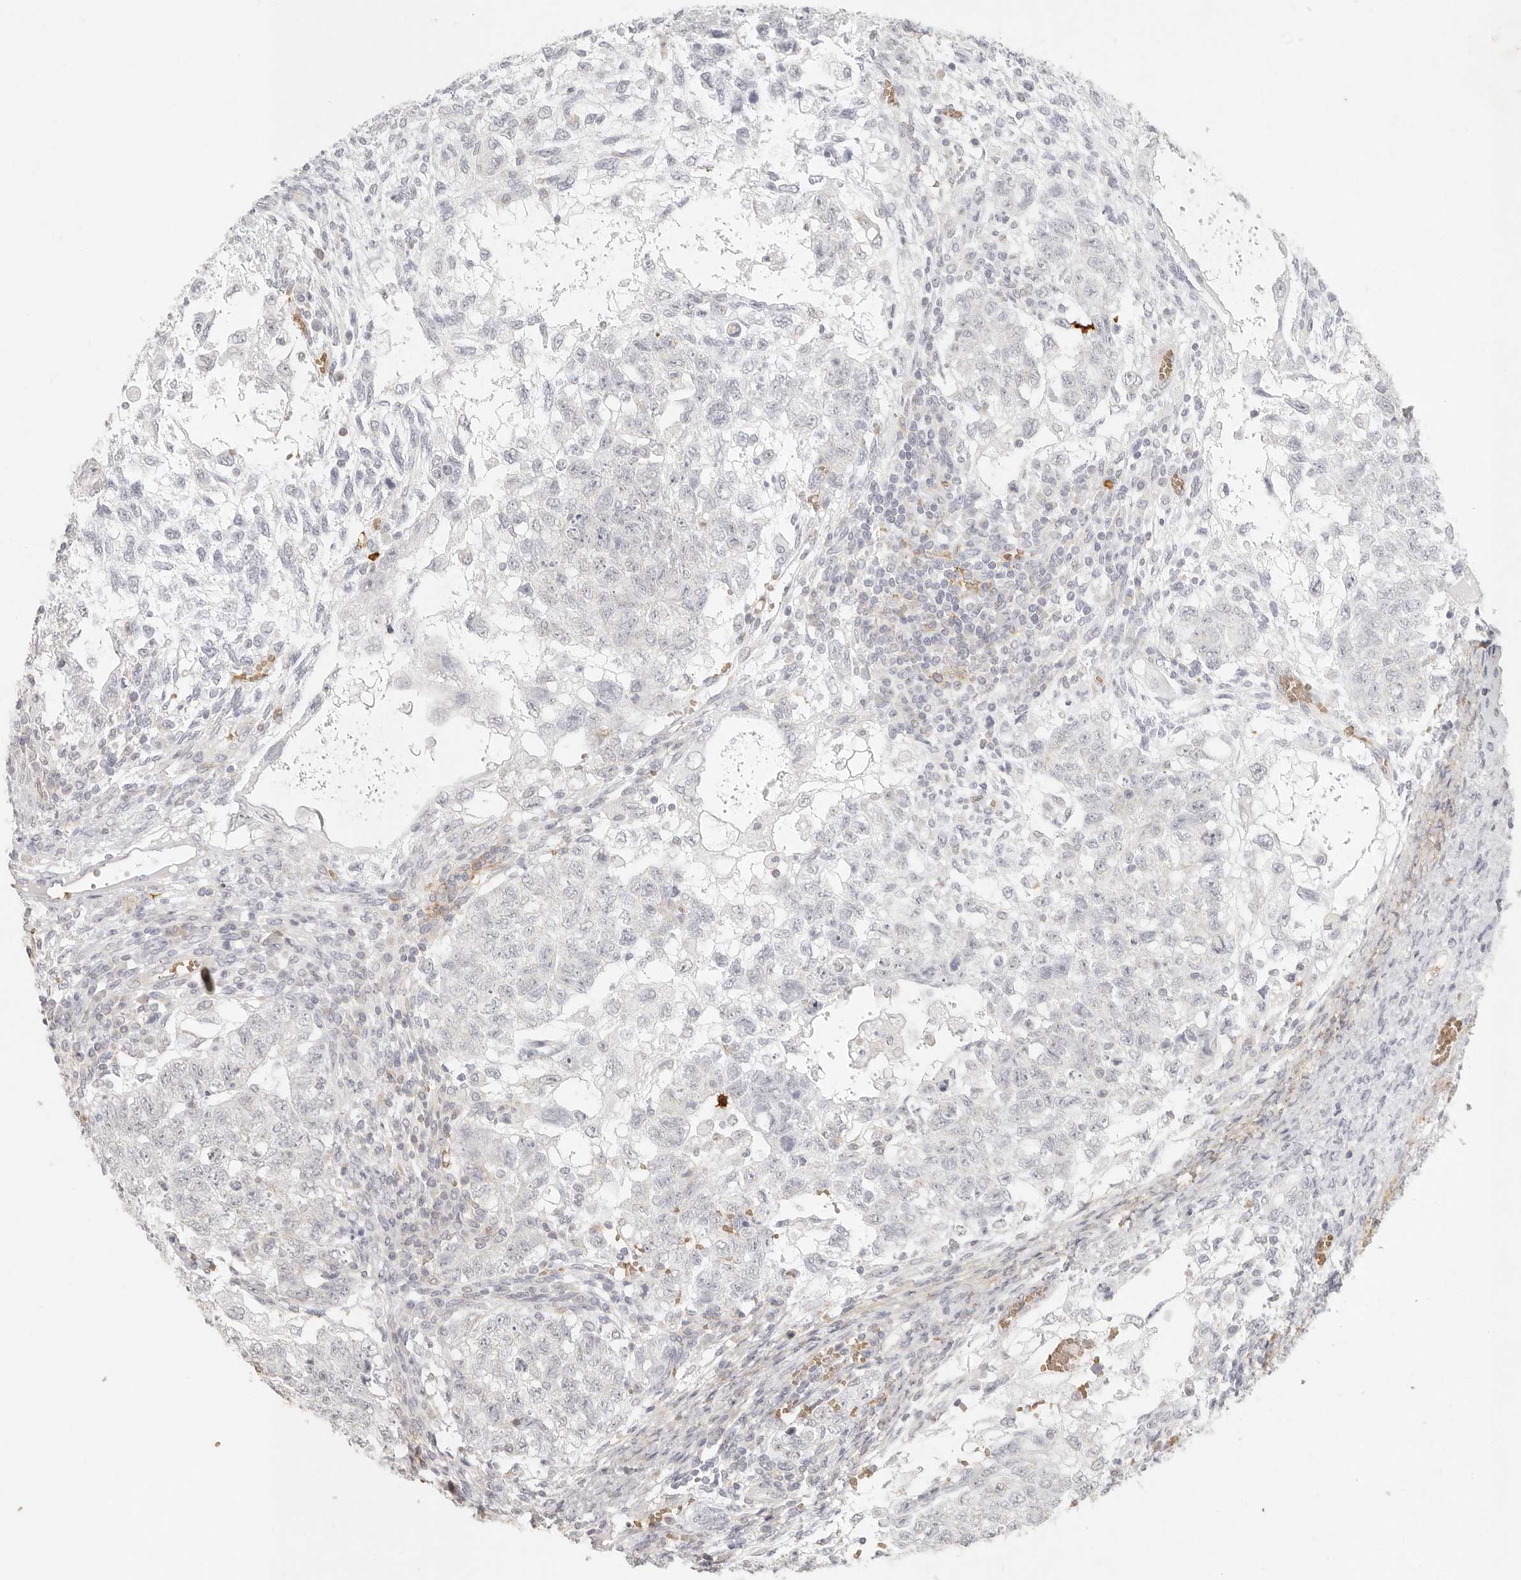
{"staining": {"intensity": "negative", "quantity": "none", "location": "none"}, "tissue": "testis cancer", "cell_type": "Tumor cells", "image_type": "cancer", "snomed": [{"axis": "morphology", "description": "Carcinoma, Embryonal, NOS"}, {"axis": "topography", "description": "Testis"}], "caption": "Protein analysis of embryonal carcinoma (testis) demonstrates no significant positivity in tumor cells.", "gene": "NIBAN1", "patient": {"sex": "male", "age": 37}}